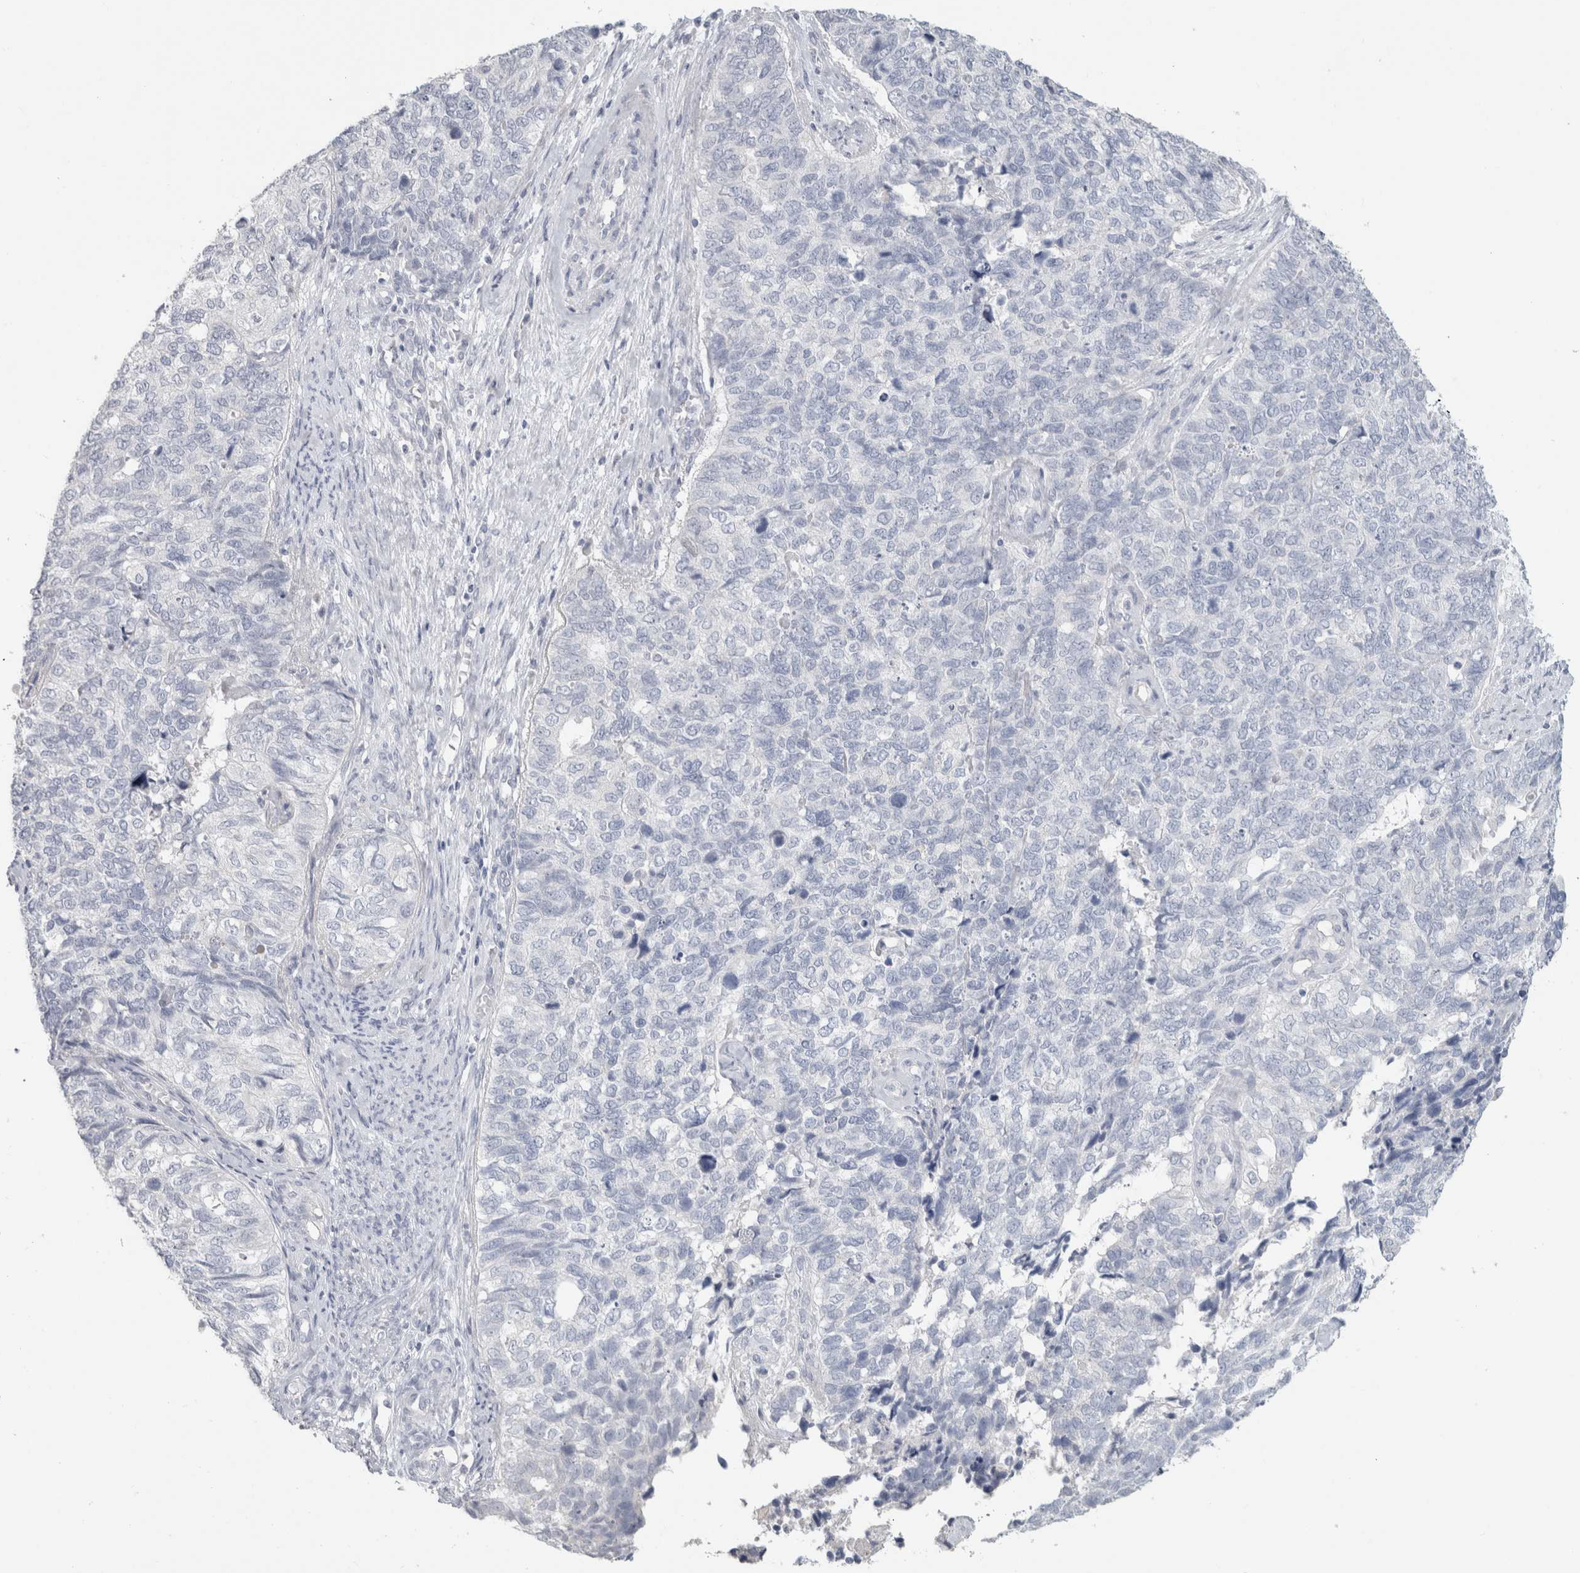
{"staining": {"intensity": "negative", "quantity": "none", "location": "none"}, "tissue": "cervical cancer", "cell_type": "Tumor cells", "image_type": "cancer", "snomed": [{"axis": "morphology", "description": "Squamous cell carcinoma, NOS"}, {"axis": "topography", "description": "Cervix"}], "caption": "Tumor cells are negative for brown protein staining in cervical cancer (squamous cell carcinoma). (DAB (3,3'-diaminobenzidine) immunohistochemistry, high magnification).", "gene": "SLC6A1", "patient": {"sex": "female", "age": 63}}